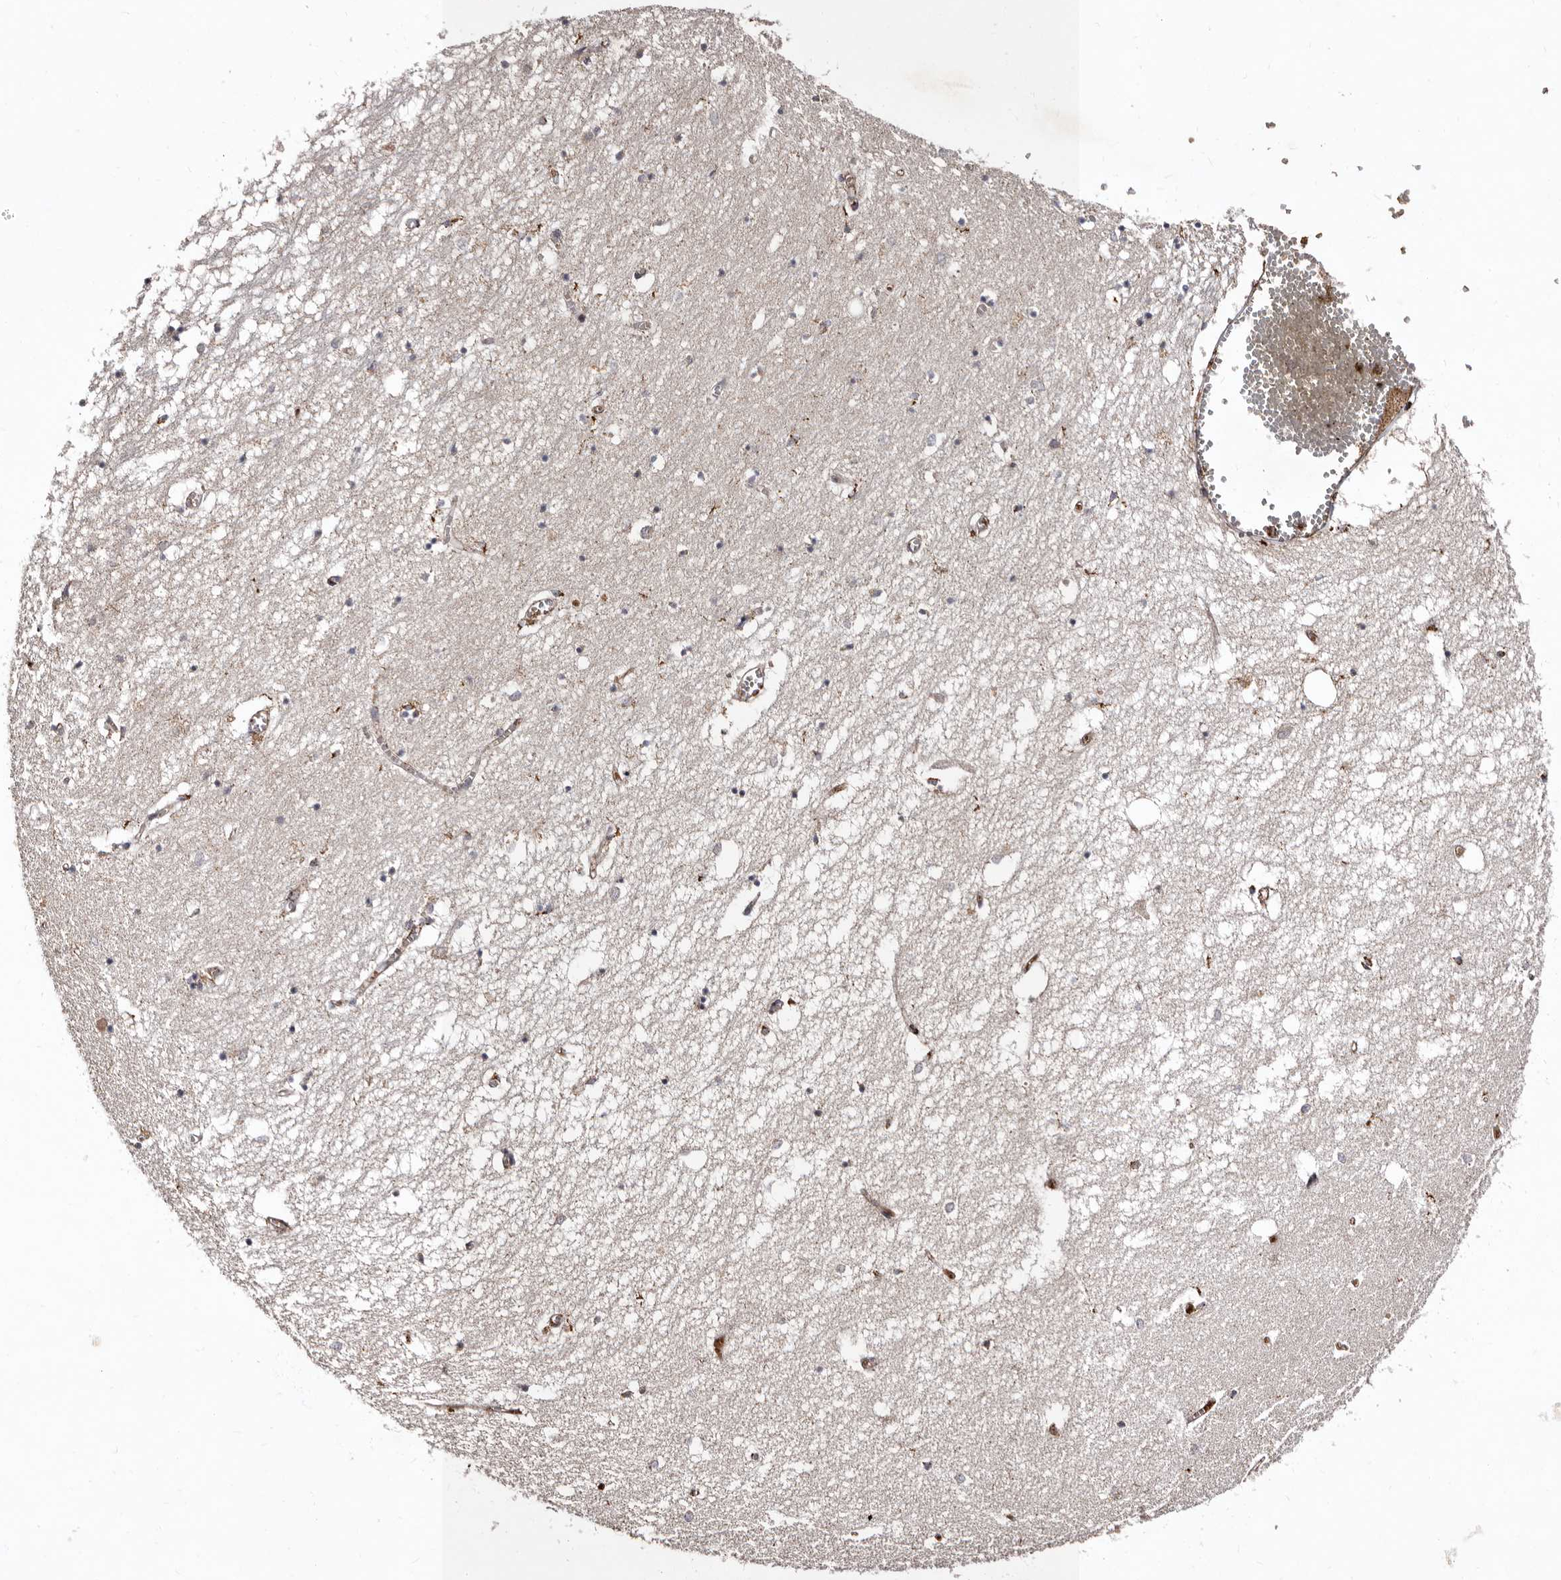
{"staining": {"intensity": "weak", "quantity": "<25%", "location": "cytoplasmic/membranous"}, "tissue": "hippocampus", "cell_type": "Glial cells", "image_type": "normal", "snomed": [{"axis": "morphology", "description": "Normal tissue, NOS"}, {"axis": "topography", "description": "Hippocampus"}], "caption": "Human hippocampus stained for a protein using IHC demonstrates no positivity in glial cells.", "gene": "BAX", "patient": {"sex": "male", "age": 70}}